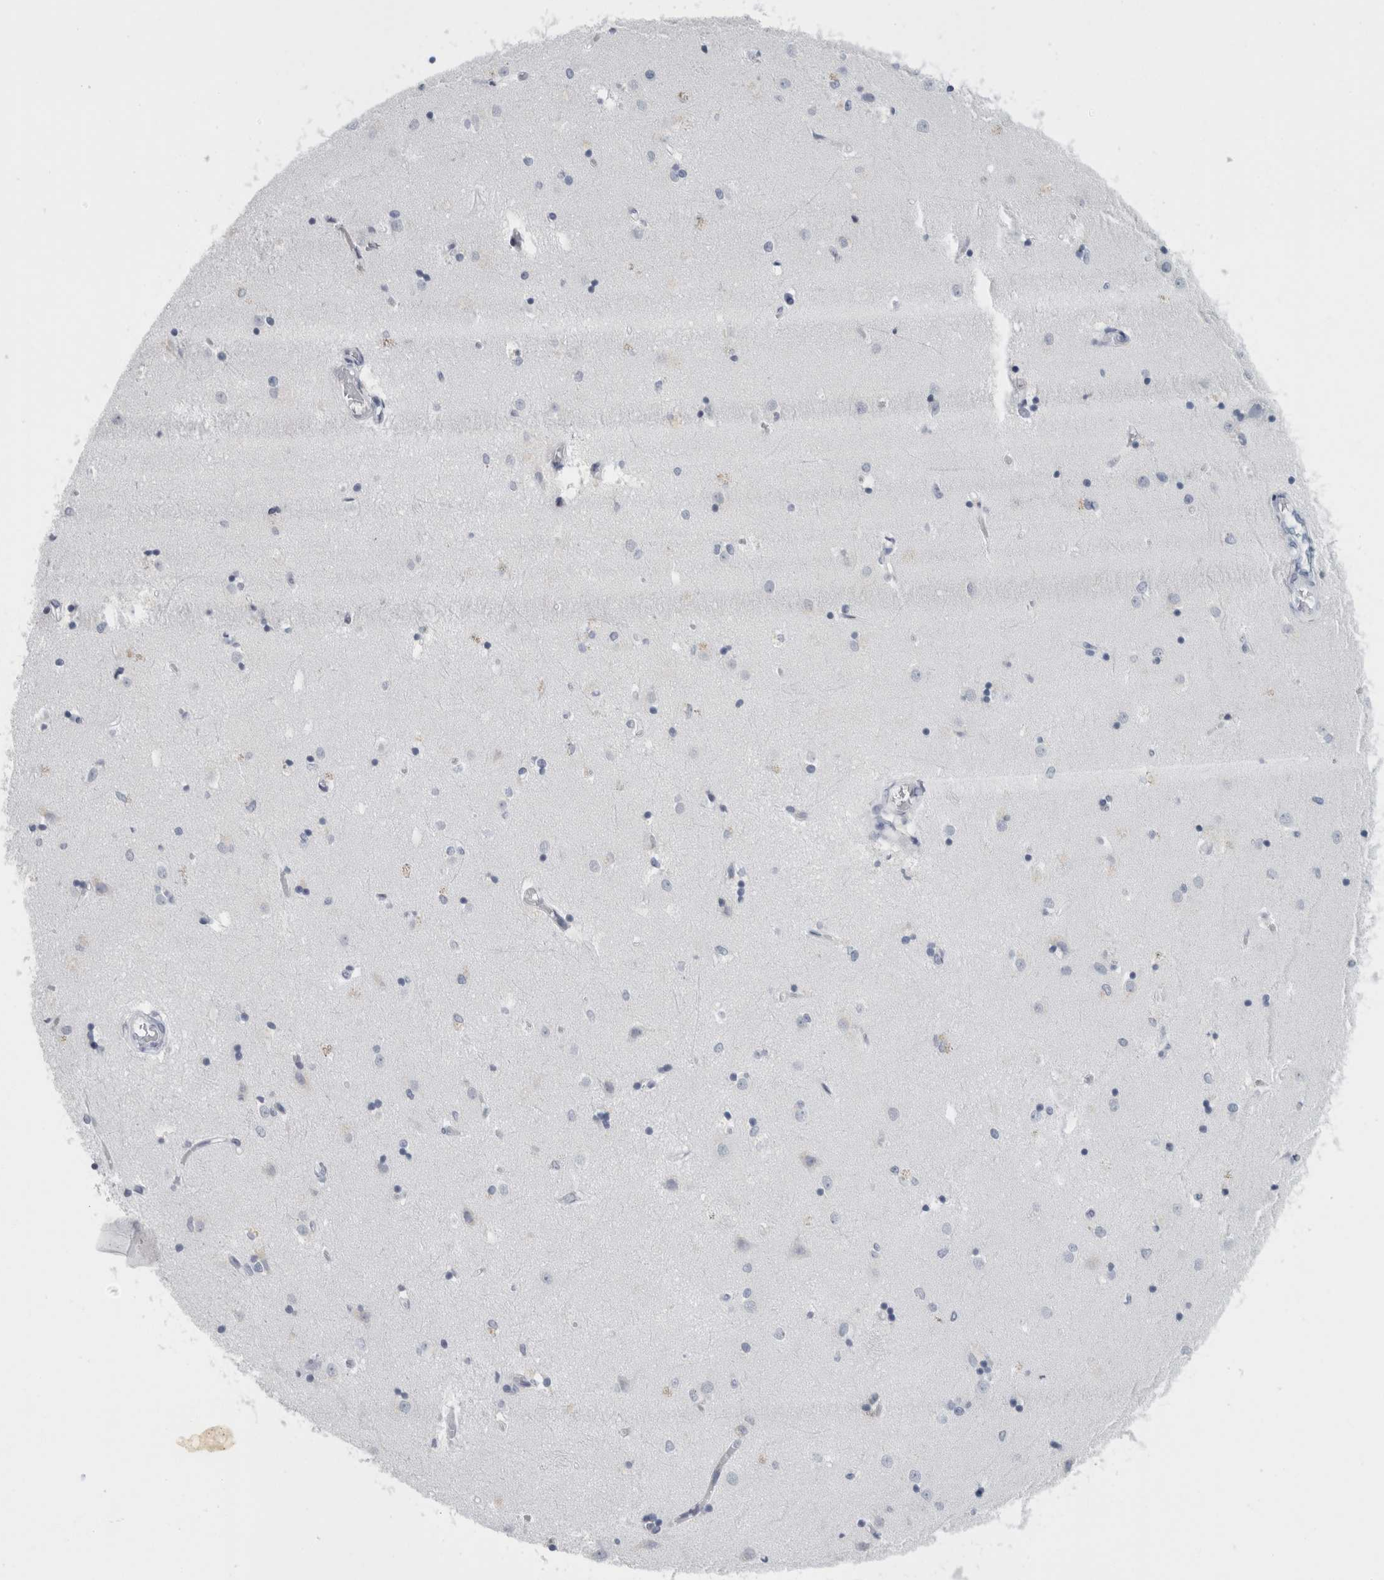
{"staining": {"intensity": "negative", "quantity": "none", "location": "none"}, "tissue": "caudate", "cell_type": "Glial cells", "image_type": "normal", "snomed": [{"axis": "morphology", "description": "Normal tissue, NOS"}, {"axis": "topography", "description": "Lateral ventricle wall"}], "caption": "The photomicrograph reveals no significant expression in glial cells of caudate.", "gene": "TSPAN8", "patient": {"sex": "male", "age": 45}}